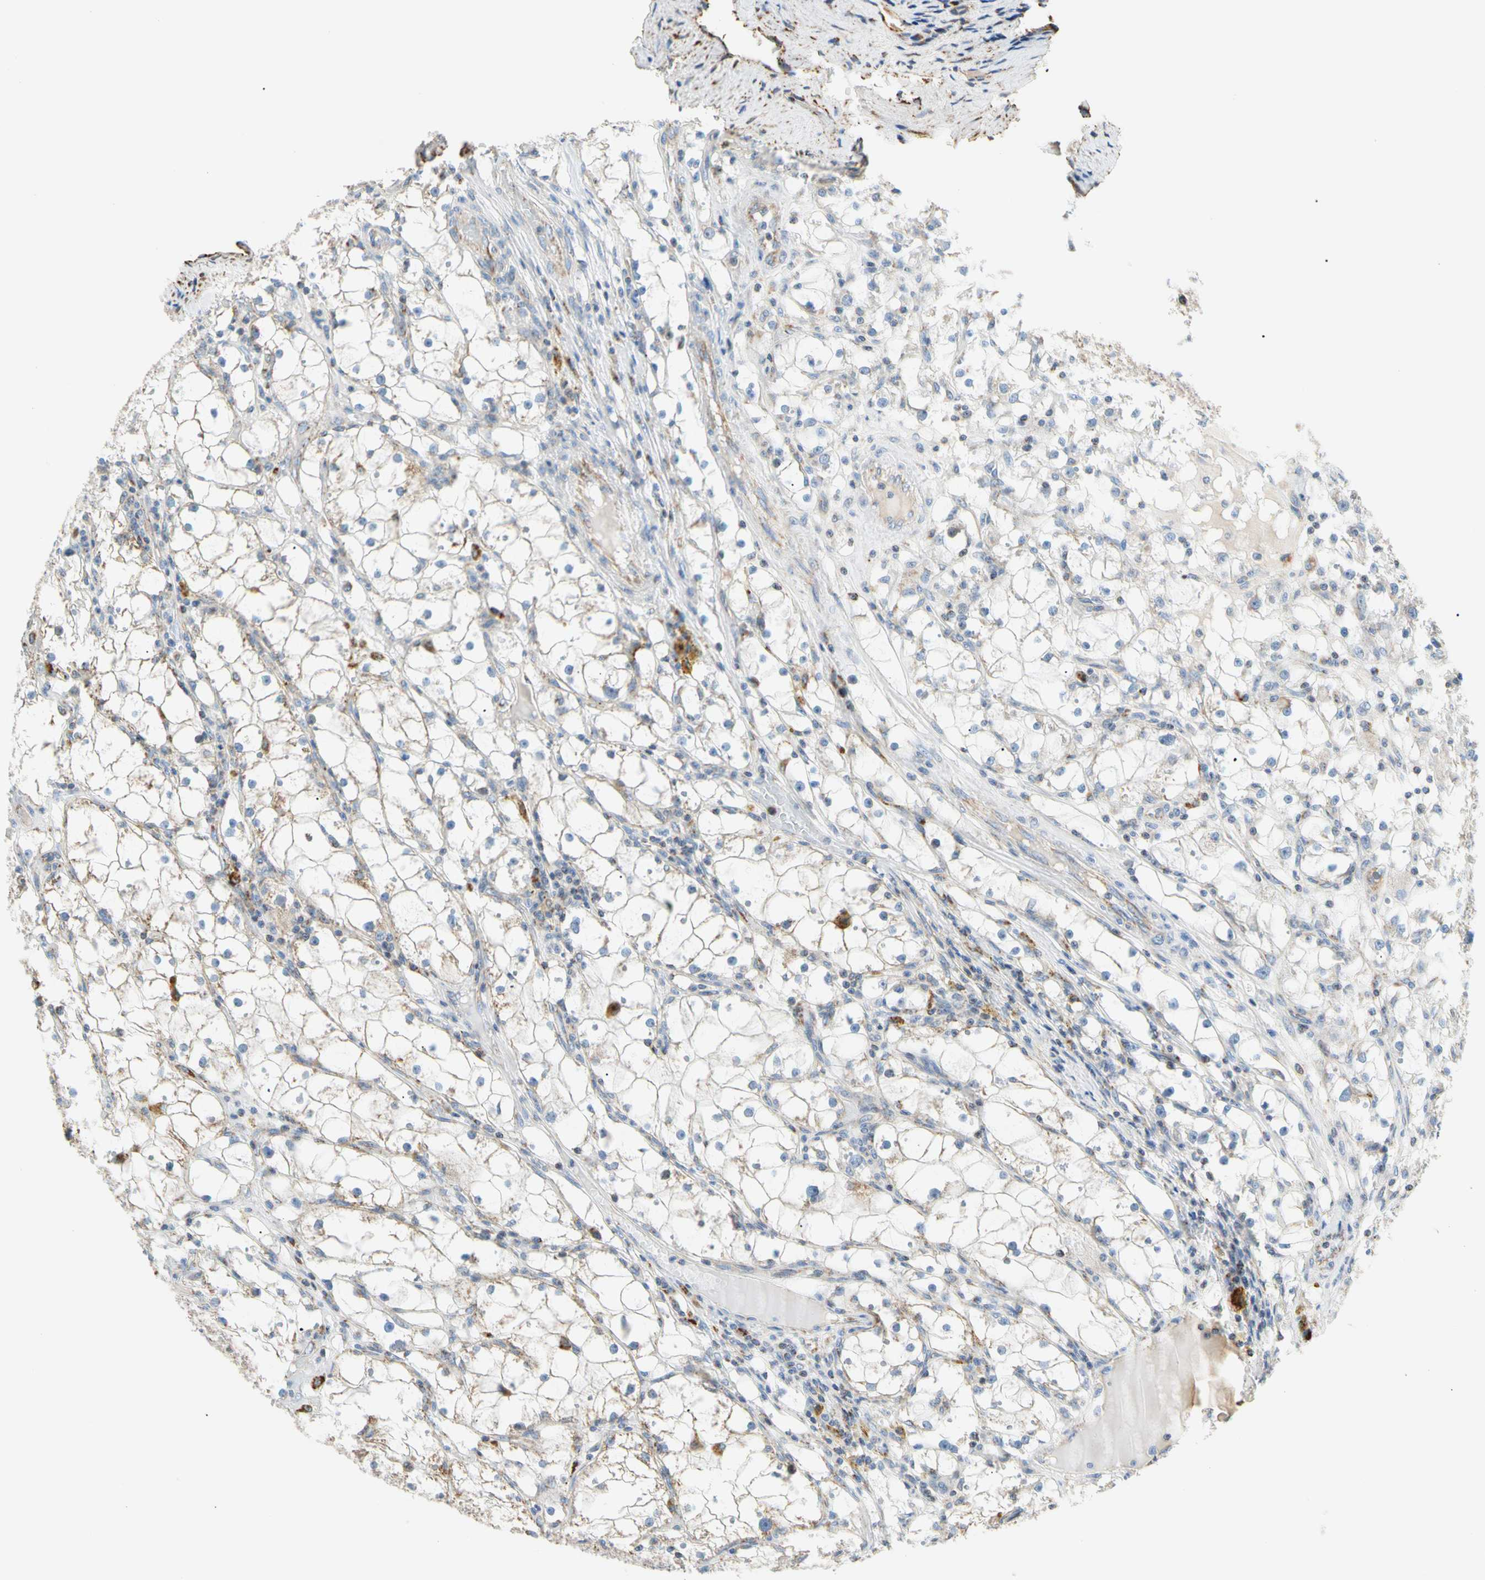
{"staining": {"intensity": "moderate", "quantity": "25%-75%", "location": "cytoplasmic/membranous"}, "tissue": "renal cancer", "cell_type": "Tumor cells", "image_type": "cancer", "snomed": [{"axis": "morphology", "description": "Adenocarcinoma, NOS"}, {"axis": "topography", "description": "Kidney"}], "caption": "IHC histopathology image of renal adenocarcinoma stained for a protein (brown), which demonstrates medium levels of moderate cytoplasmic/membranous staining in approximately 25%-75% of tumor cells.", "gene": "ACAT1", "patient": {"sex": "male", "age": 56}}